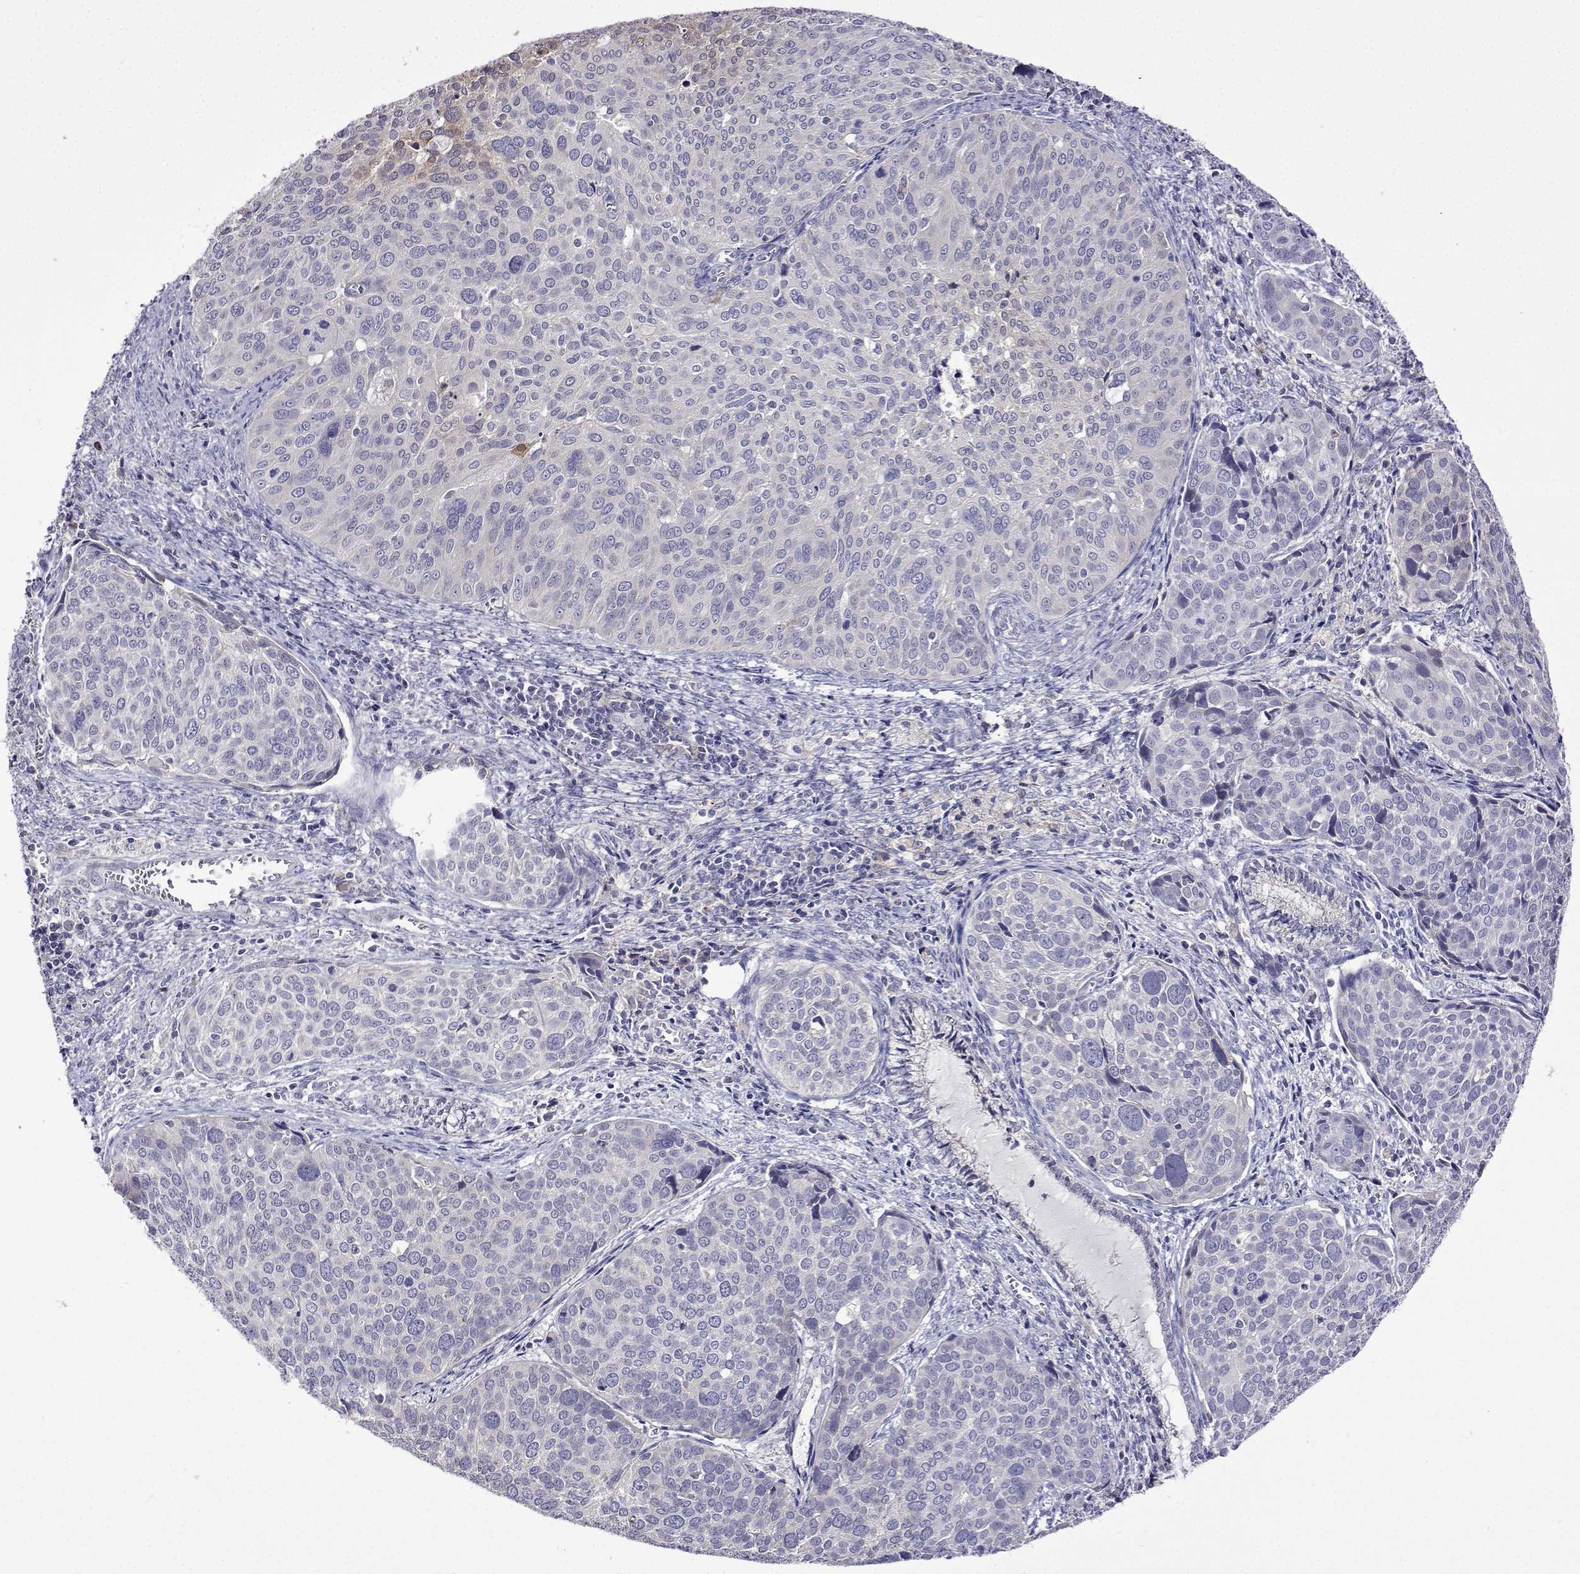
{"staining": {"intensity": "negative", "quantity": "none", "location": "none"}, "tissue": "cervical cancer", "cell_type": "Tumor cells", "image_type": "cancer", "snomed": [{"axis": "morphology", "description": "Squamous cell carcinoma, NOS"}, {"axis": "topography", "description": "Cervix"}], "caption": "Immunohistochemistry of human squamous cell carcinoma (cervical) exhibits no staining in tumor cells.", "gene": "SULT2A1", "patient": {"sex": "female", "age": 39}}